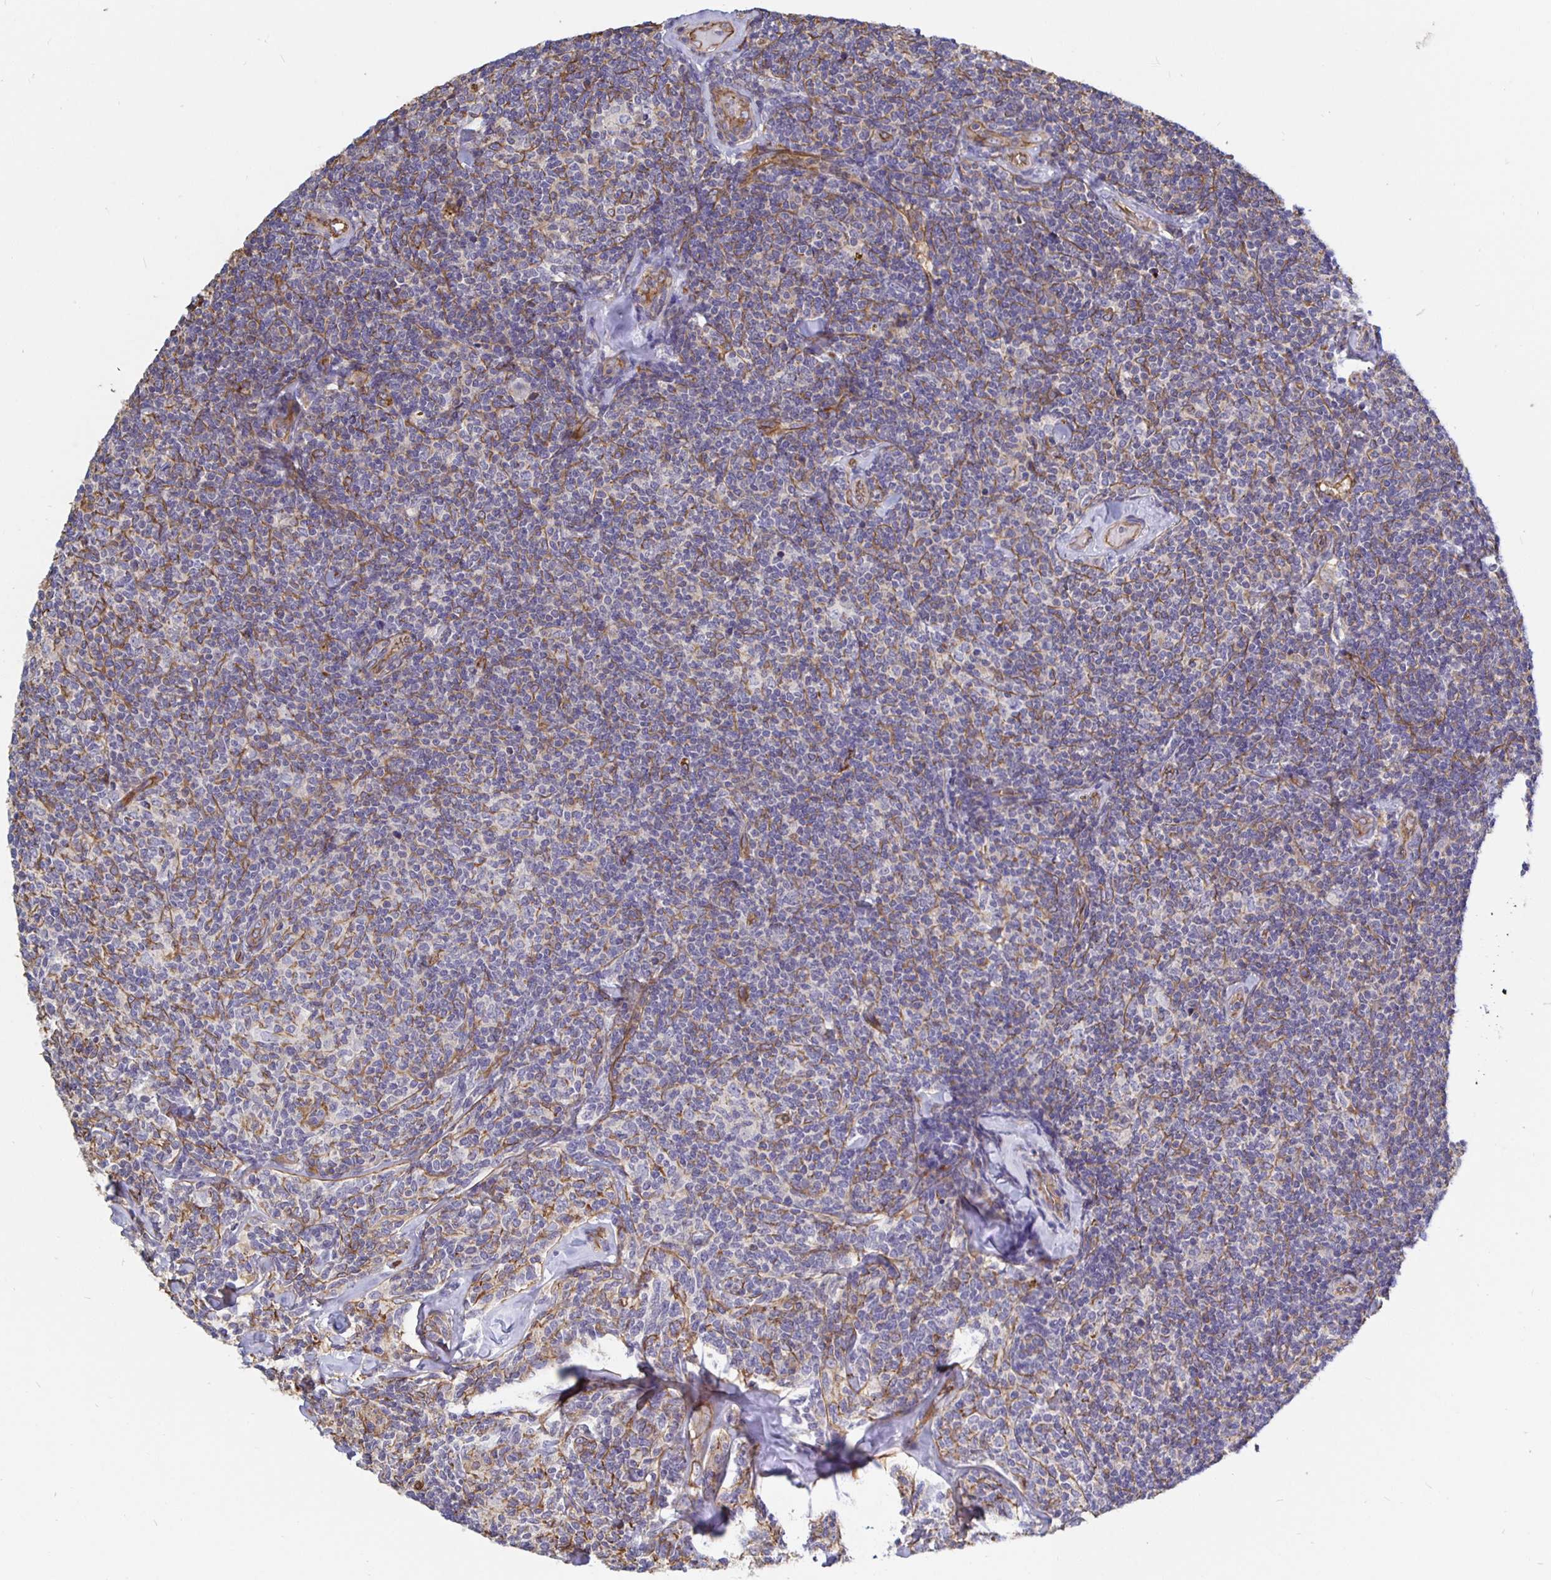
{"staining": {"intensity": "negative", "quantity": "none", "location": "none"}, "tissue": "lymphoma", "cell_type": "Tumor cells", "image_type": "cancer", "snomed": [{"axis": "morphology", "description": "Malignant lymphoma, non-Hodgkin's type, Low grade"}, {"axis": "topography", "description": "Lymph node"}], "caption": "This is an immunohistochemistry photomicrograph of lymphoma. There is no staining in tumor cells.", "gene": "ARHGEF39", "patient": {"sex": "female", "age": 56}}